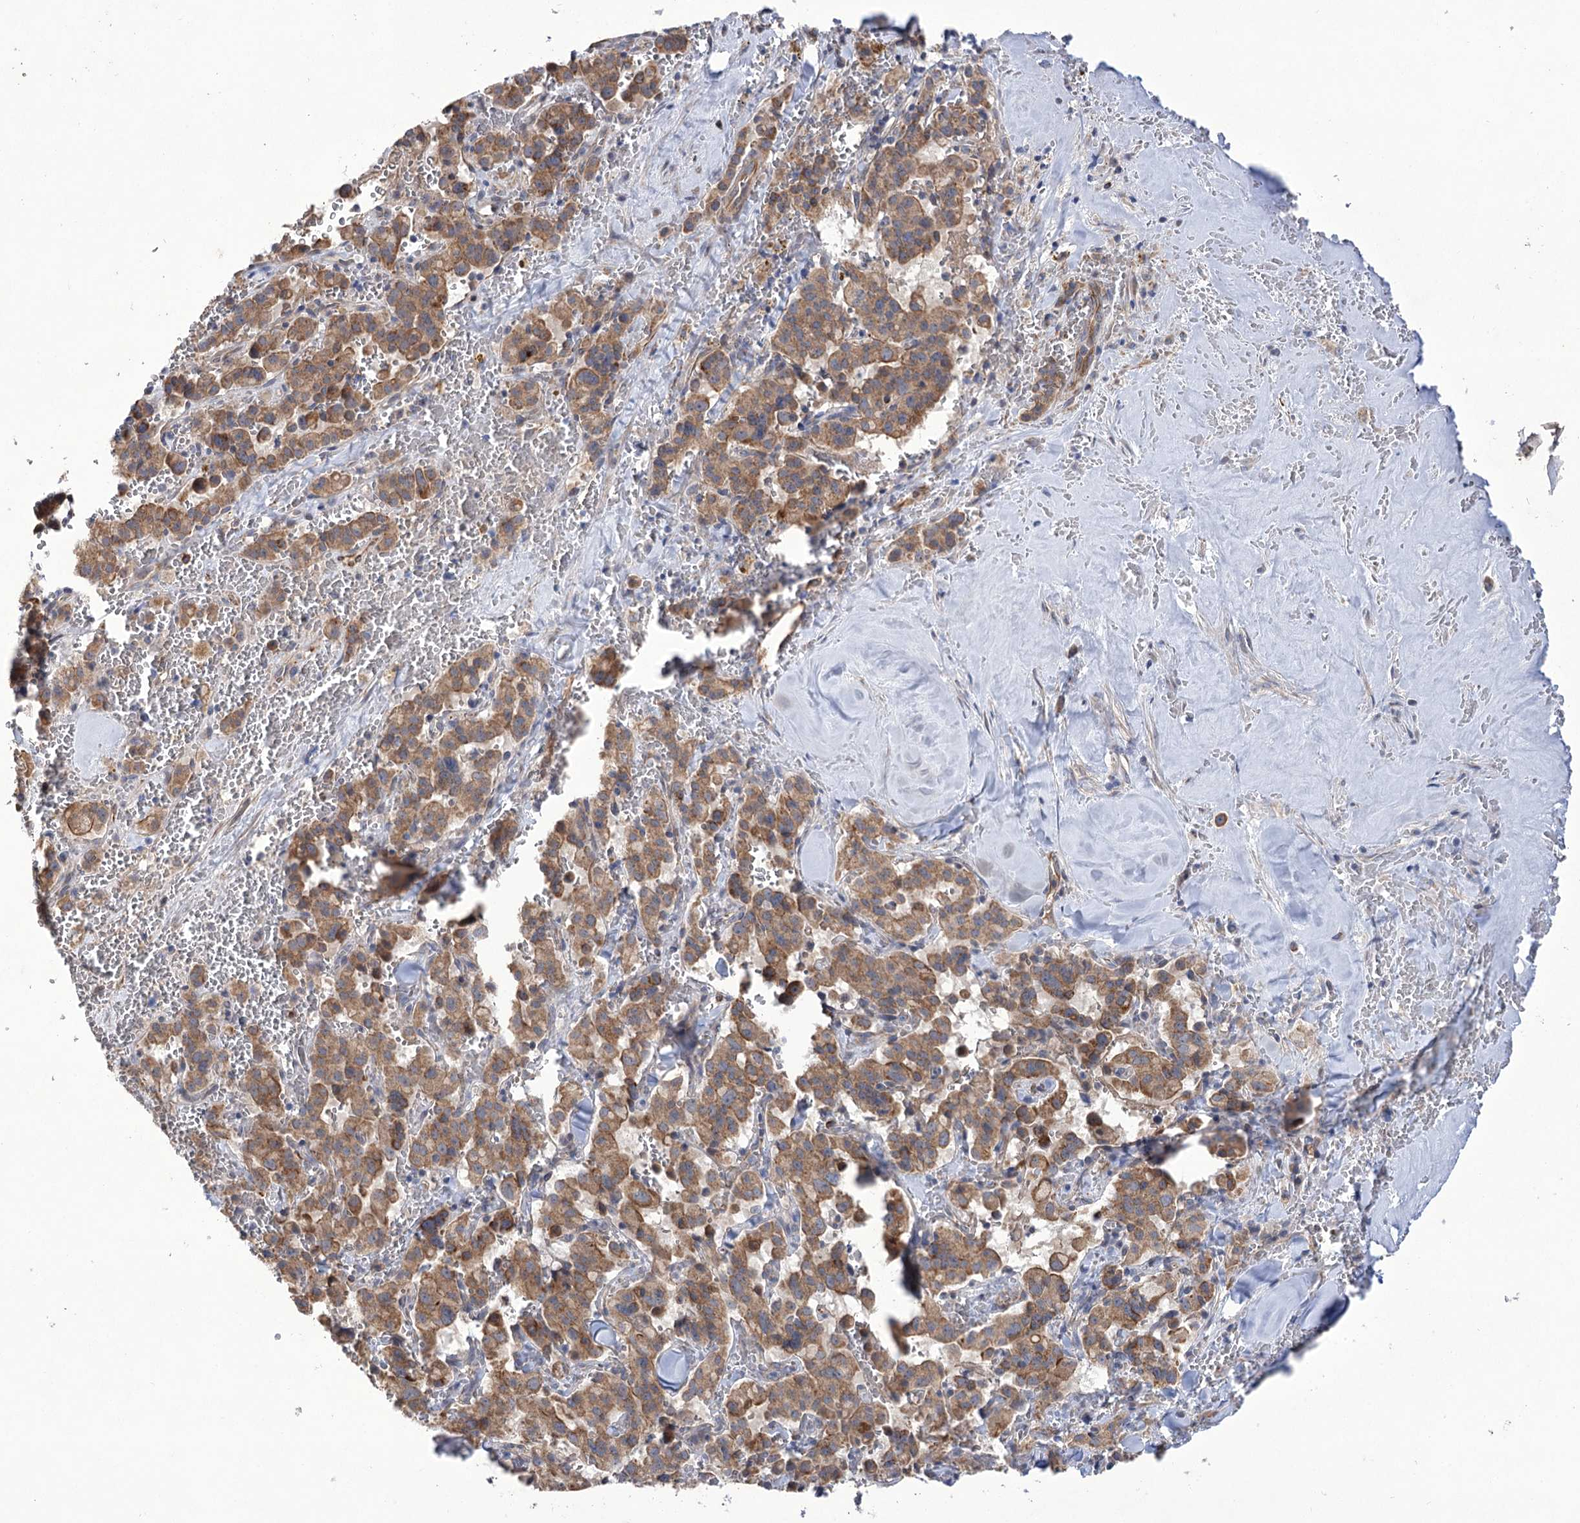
{"staining": {"intensity": "moderate", "quantity": ">75%", "location": "cytoplasmic/membranous"}, "tissue": "pancreatic cancer", "cell_type": "Tumor cells", "image_type": "cancer", "snomed": [{"axis": "morphology", "description": "Adenocarcinoma, NOS"}, {"axis": "topography", "description": "Pancreas"}], "caption": "A high-resolution image shows immunohistochemistry (IHC) staining of adenocarcinoma (pancreatic), which shows moderate cytoplasmic/membranous positivity in approximately >75% of tumor cells. Nuclei are stained in blue.", "gene": "ECHDC3", "patient": {"sex": "male", "age": 65}}